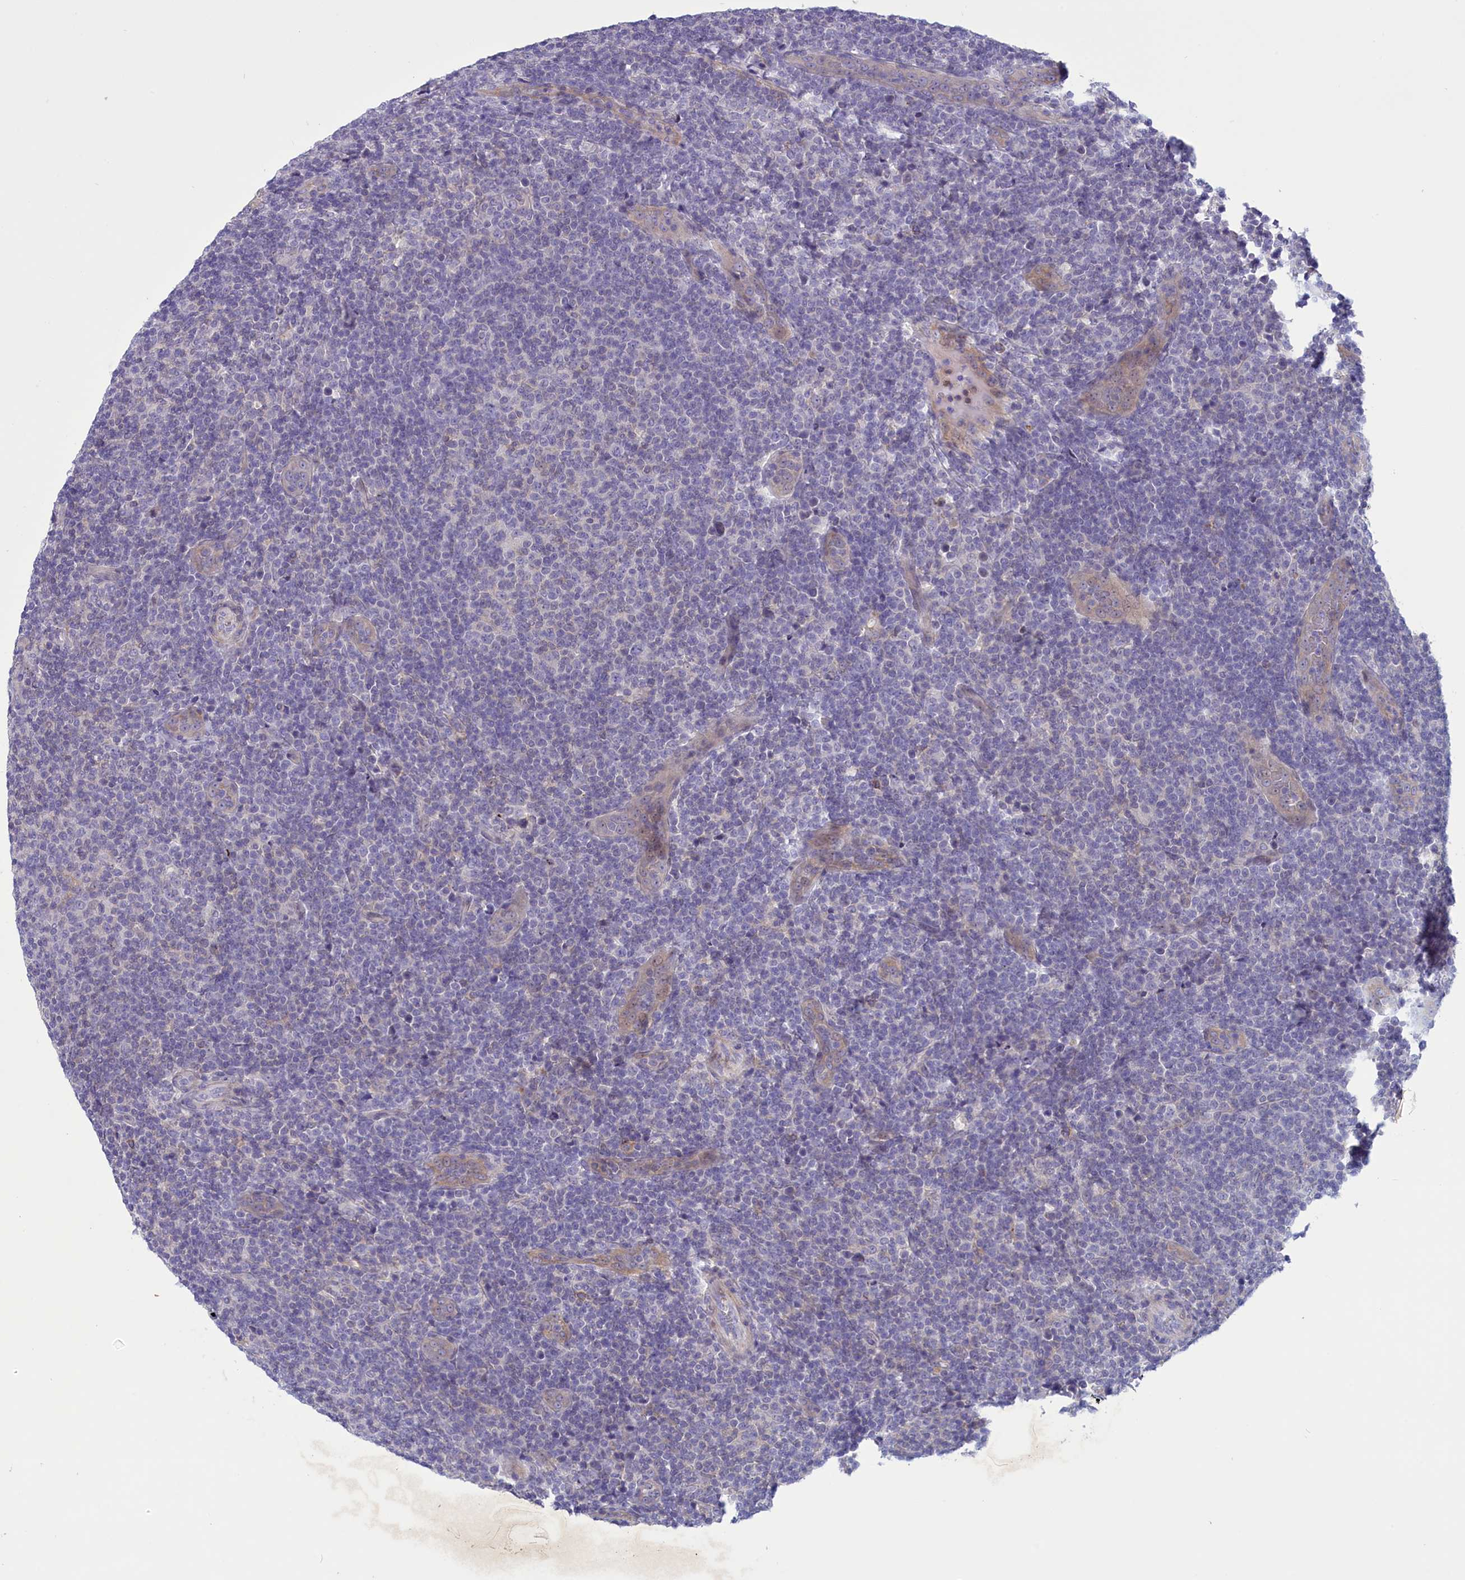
{"staining": {"intensity": "negative", "quantity": "none", "location": "none"}, "tissue": "lymphoma", "cell_type": "Tumor cells", "image_type": "cancer", "snomed": [{"axis": "morphology", "description": "Malignant lymphoma, non-Hodgkin's type, Low grade"}, {"axis": "topography", "description": "Lymph node"}], "caption": "Immunohistochemical staining of human low-grade malignant lymphoma, non-Hodgkin's type displays no significant expression in tumor cells.", "gene": "CORO2A", "patient": {"sex": "male", "age": 66}}